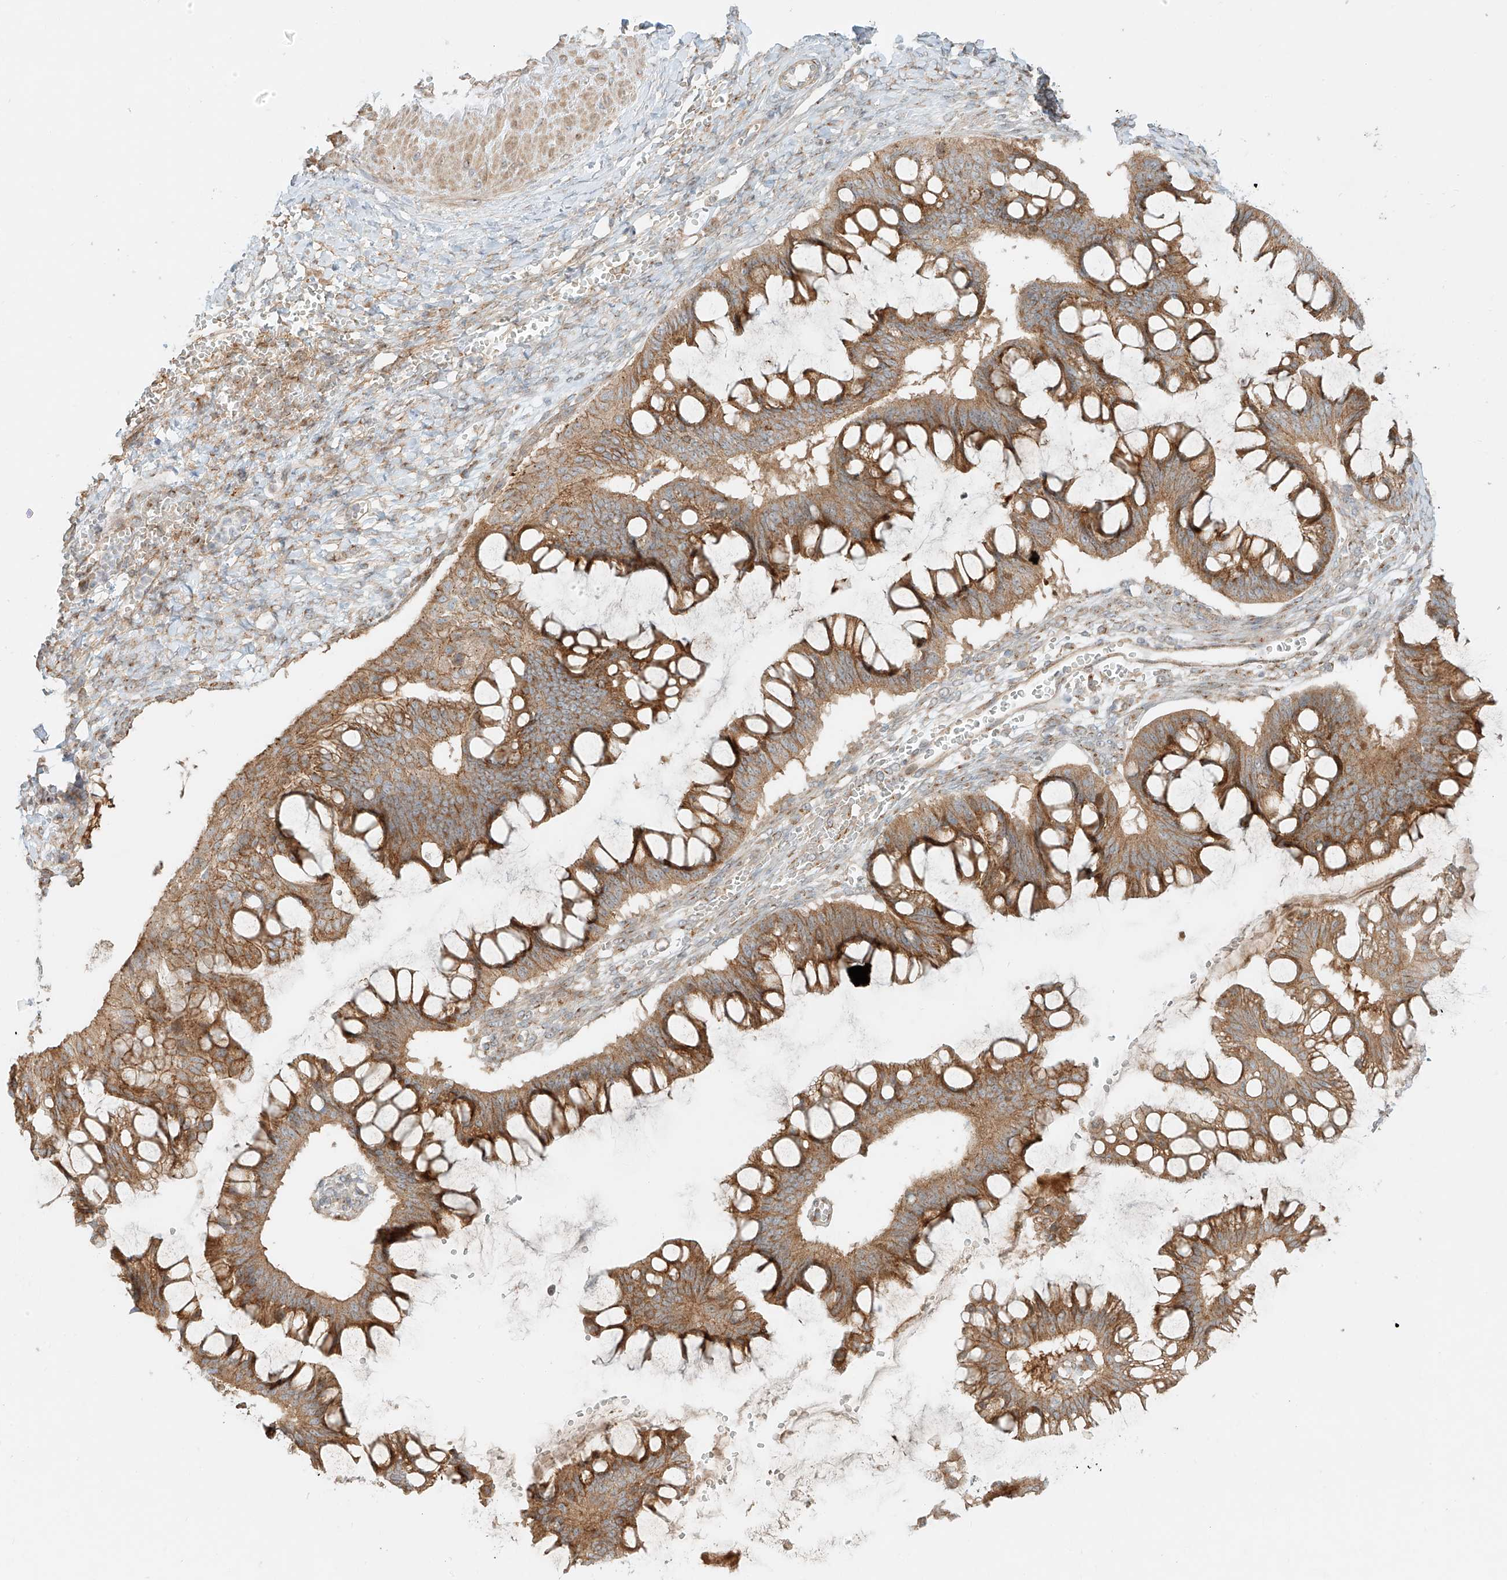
{"staining": {"intensity": "moderate", "quantity": ">75%", "location": "cytoplasmic/membranous"}, "tissue": "ovarian cancer", "cell_type": "Tumor cells", "image_type": "cancer", "snomed": [{"axis": "morphology", "description": "Cystadenocarcinoma, mucinous, NOS"}, {"axis": "topography", "description": "Ovary"}], "caption": "A photomicrograph of ovarian cancer stained for a protein exhibits moderate cytoplasmic/membranous brown staining in tumor cells. The staining is performed using DAB (3,3'-diaminobenzidine) brown chromogen to label protein expression. The nuclei are counter-stained blue using hematoxylin.", "gene": "ZNF287", "patient": {"sex": "female", "age": 73}}